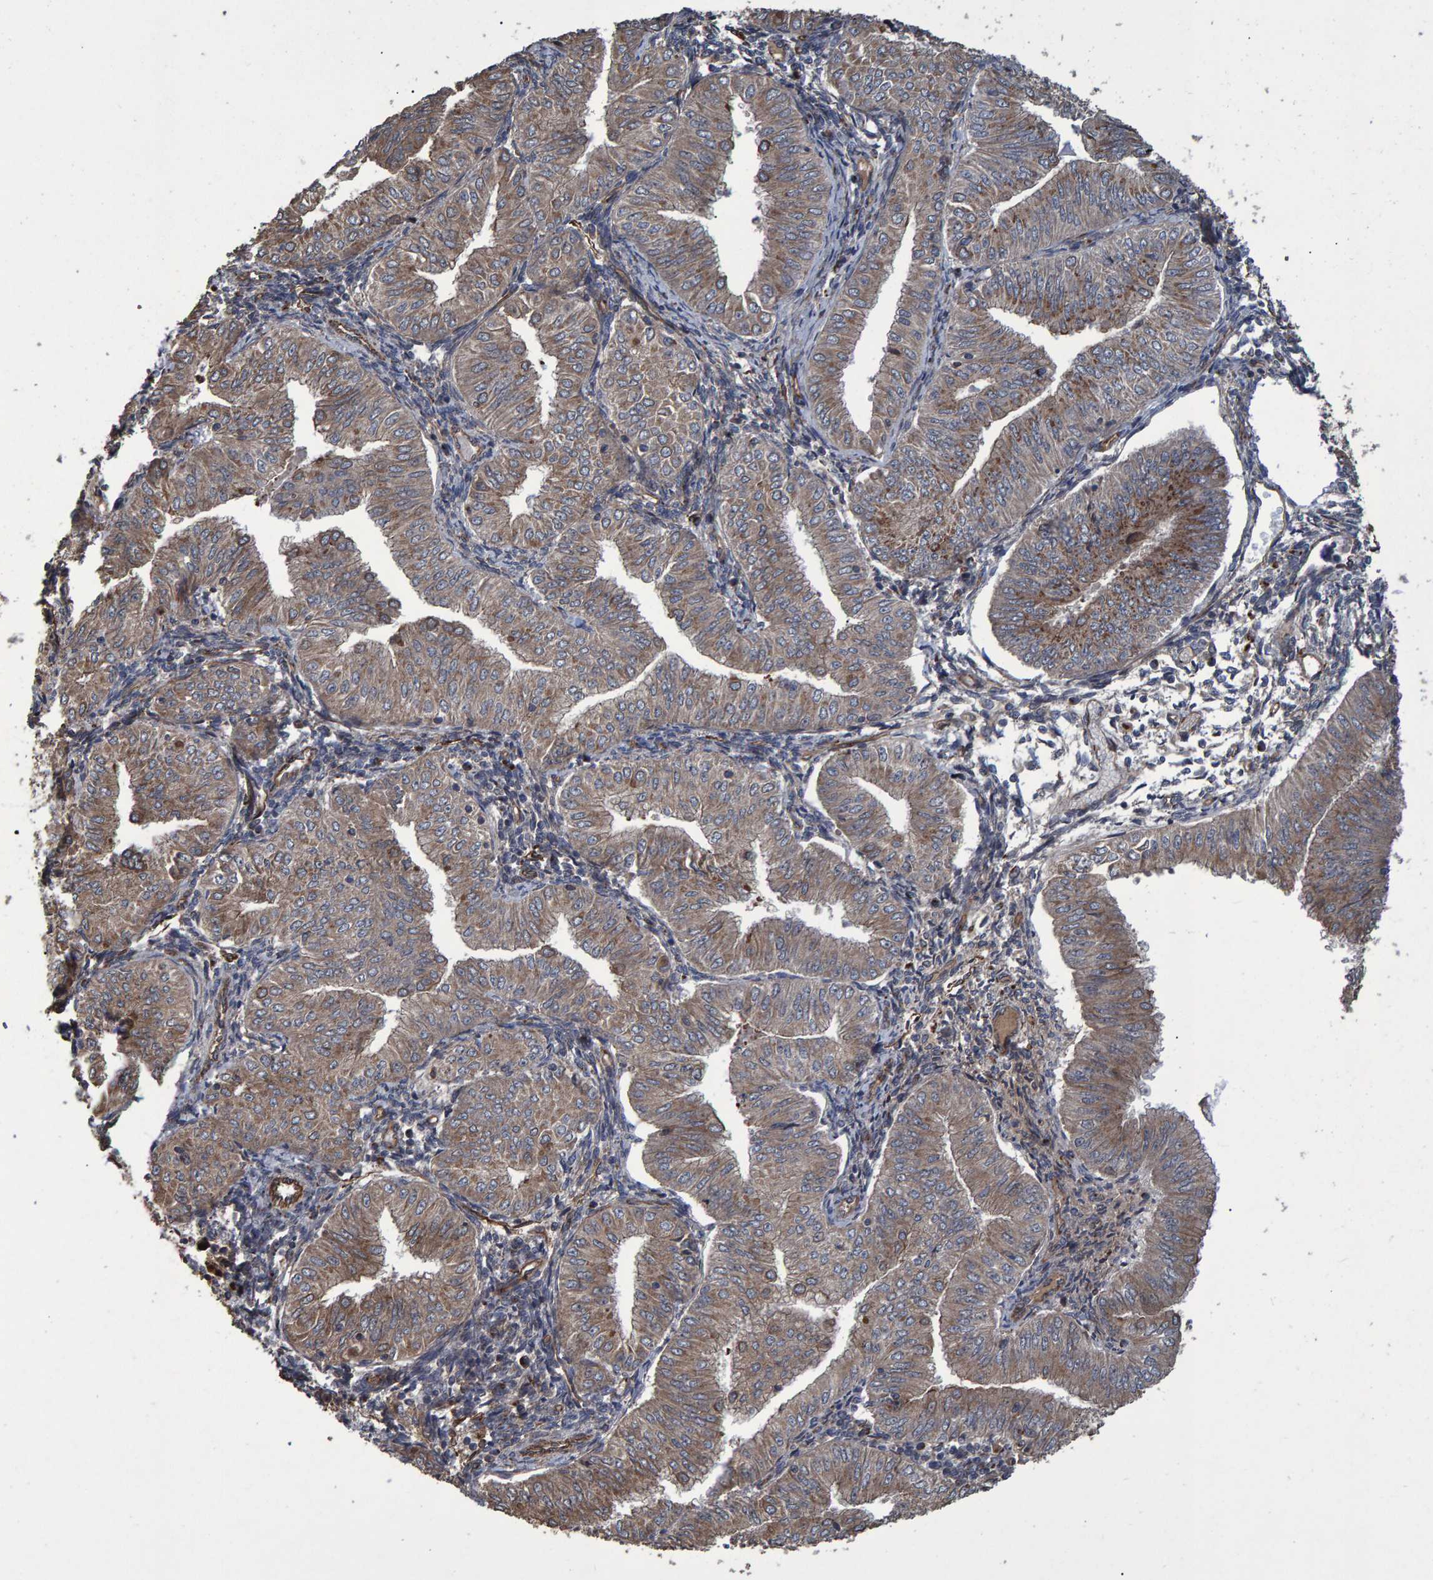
{"staining": {"intensity": "moderate", "quantity": ">75%", "location": "cytoplasmic/membranous"}, "tissue": "endometrial cancer", "cell_type": "Tumor cells", "image_type": "cancer", "snomed": [{"axis": "morphology", "description": "Normal tissue, NOS"}, {"axis": "morphology", "description": "Adenocarcinoma, NOS"}, {"axis": "topography", "description": "Endometrium"}], "caption": "Protein analysis of endometrial cancer tissue demonstrates moderate cytoplasmic/membranous positivity in about >75% of tumor cells. (brown staining indicates protein expression, while blue staining denotes nuclei).", "gene": "TRIM68", "patient": {"sex": "female", "age": 53}}